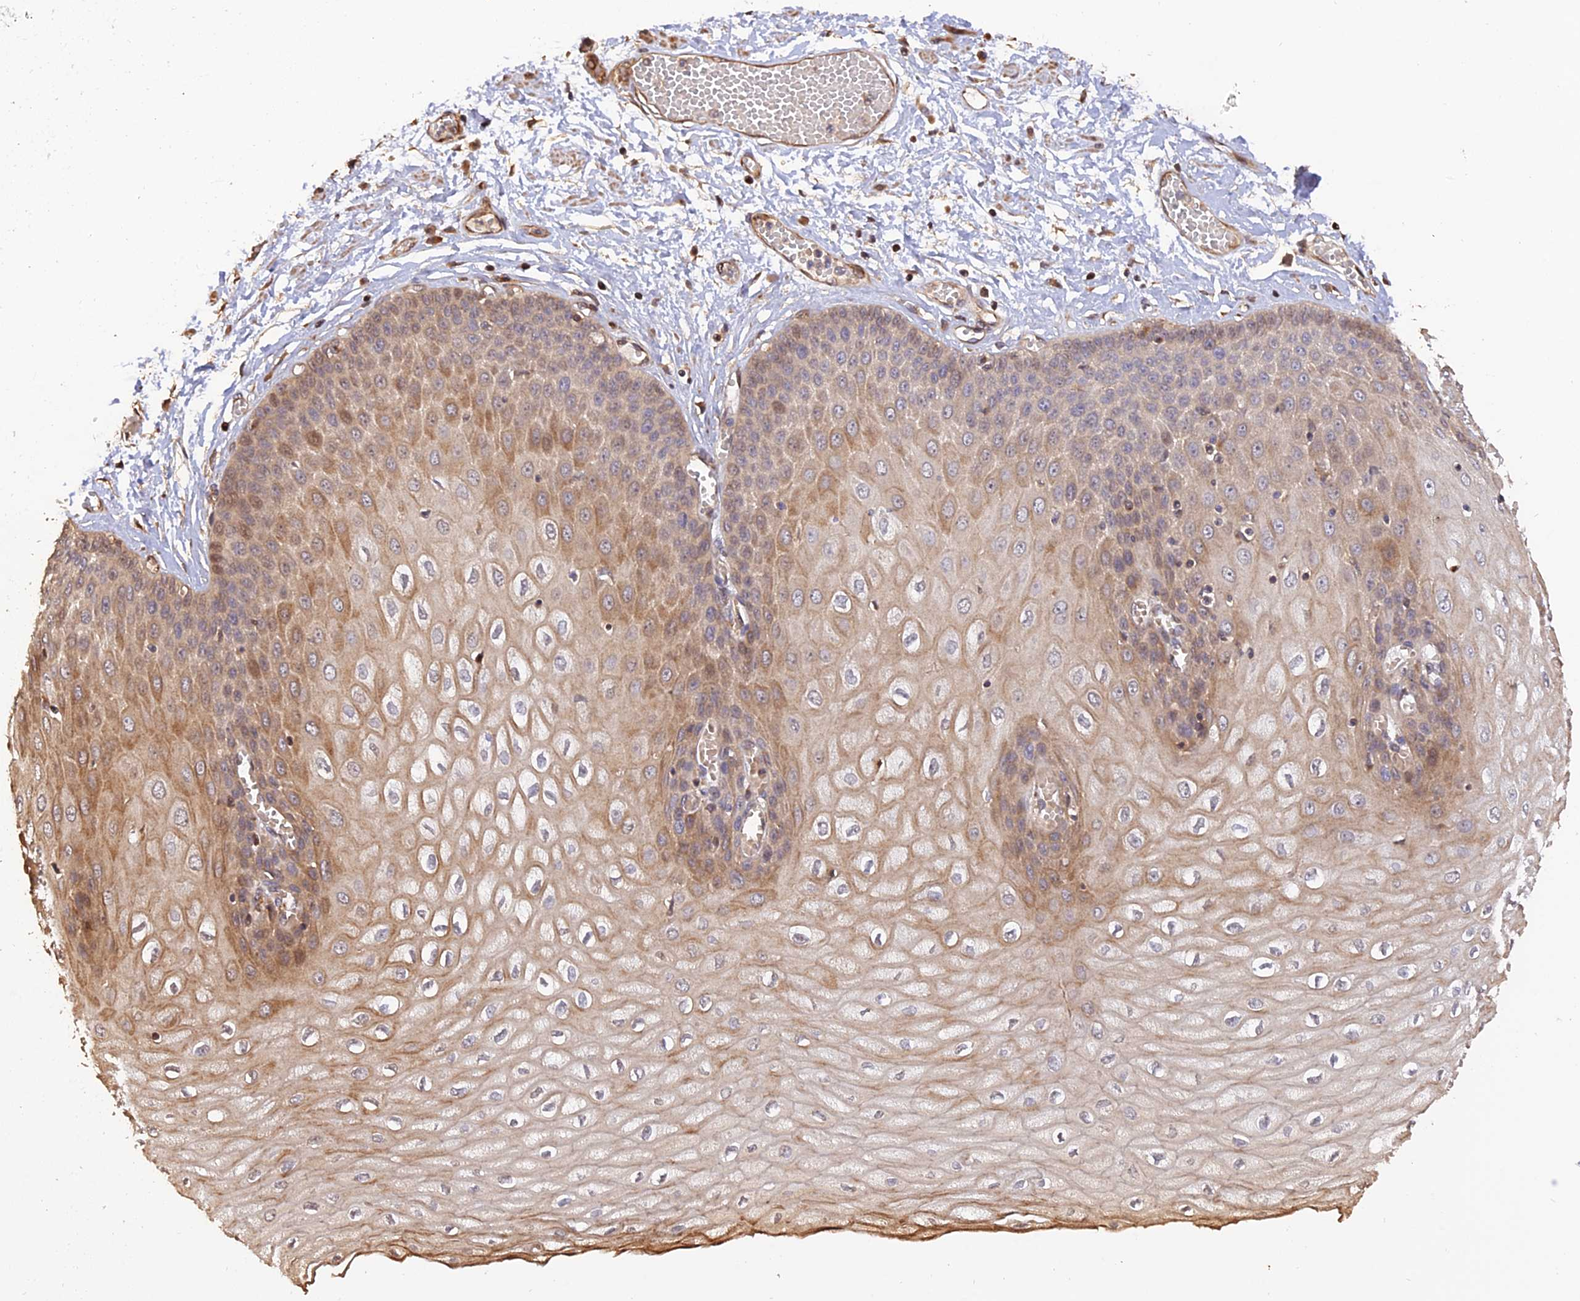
{"staining": {"intensity": "moderate", "quantity": ">75%", "location": "cytoplasmic/membranous"}, "tissue": "esophagus", "cell_type": "Squamous epithelial cells", "image_type": "normal", "snomed": [{"axis": "morphology", "description": "Normal tissue, NOS"}, {"axis": "topography", "description": "Esophagus"}], "caption": "Protein analysis of benign esophagus shows moderate cytoplasmic/membranous expression in approximately >75% of squamous epithelial cells.", "gene": "CREBL2", "patient": {"sex": "male", "age": 60}}